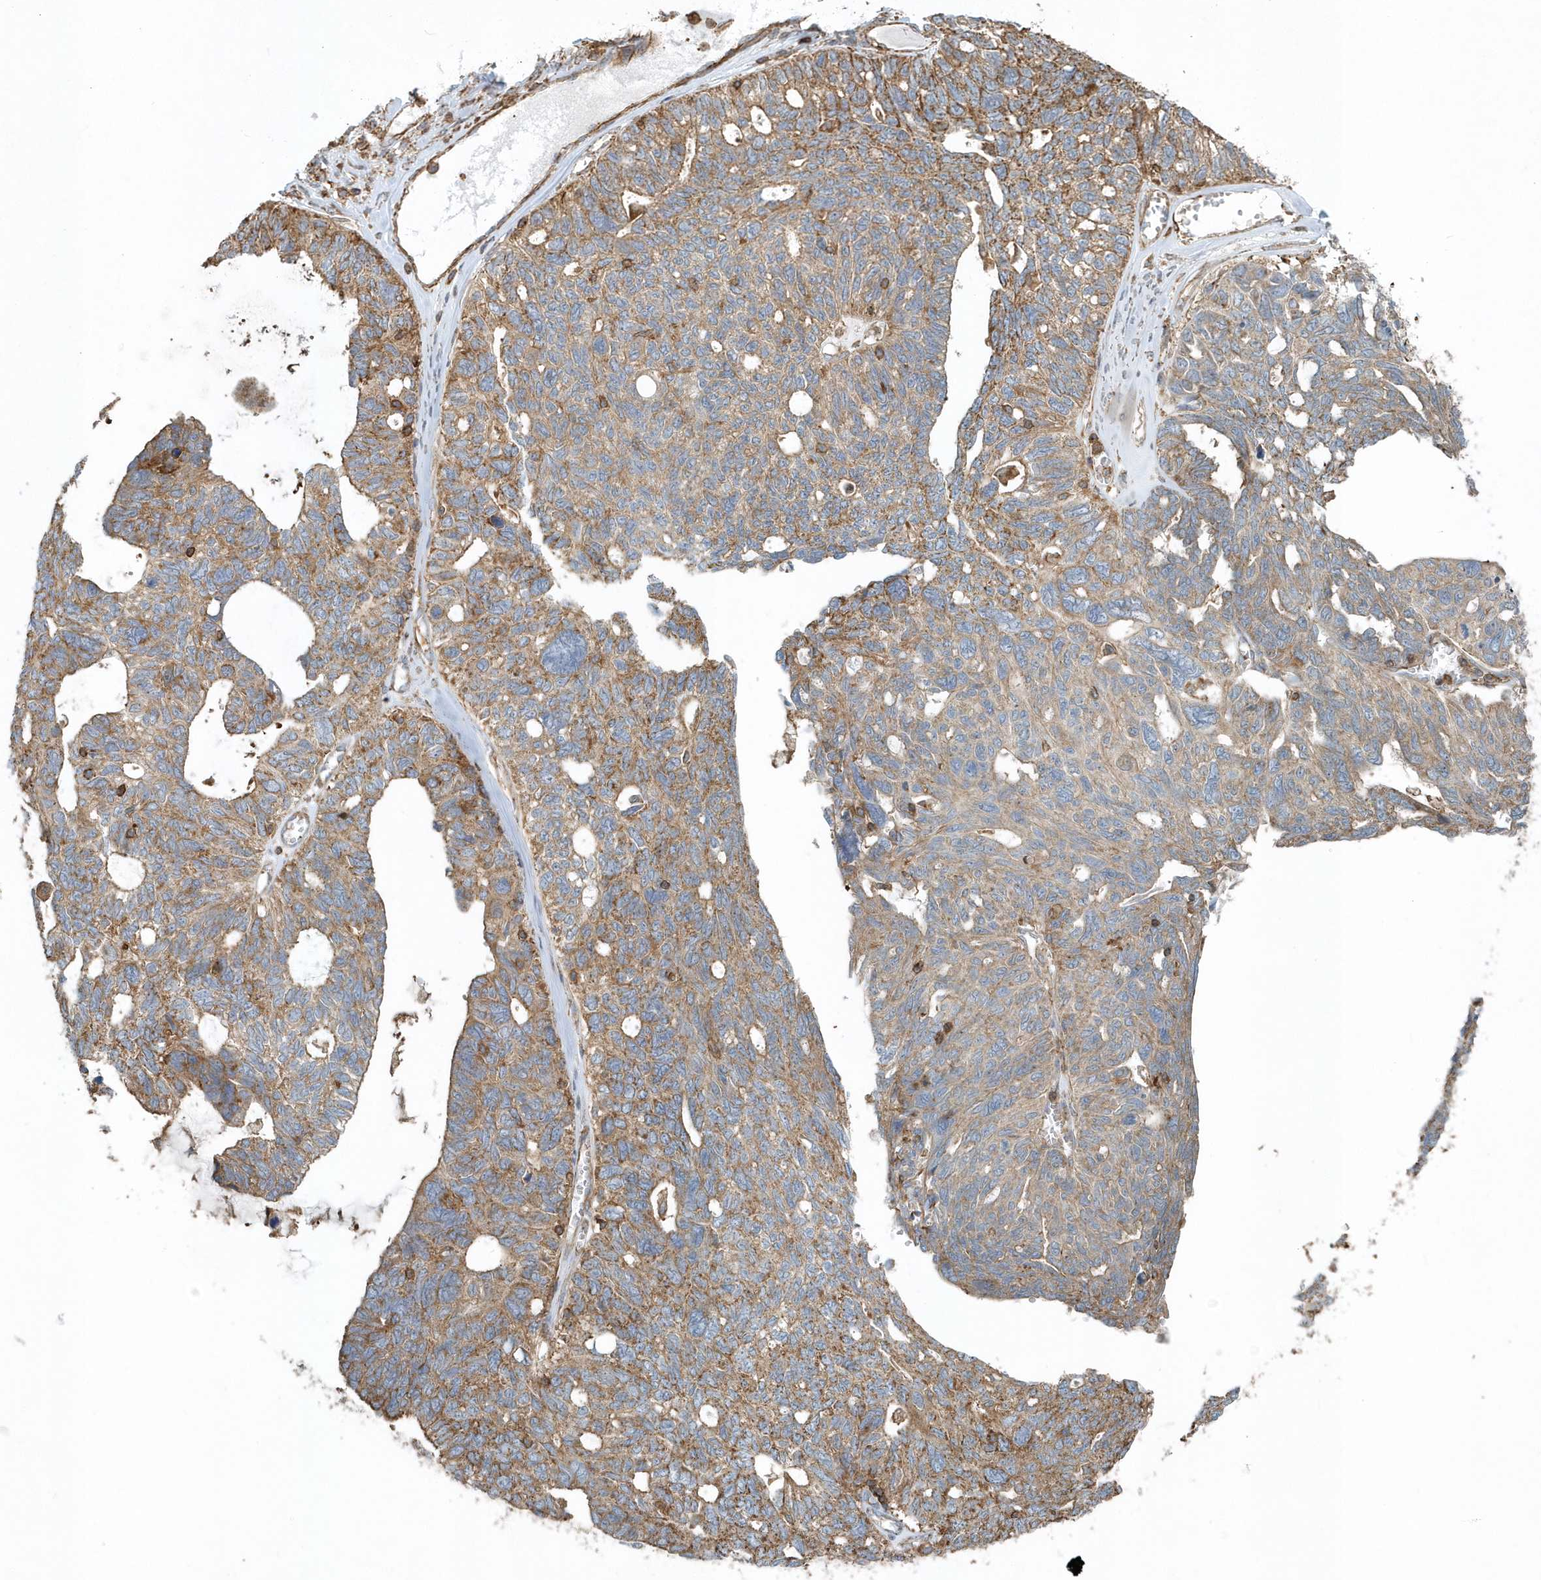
{"staining": {"intensity": "moderate", "quantity": "25%-75%", "location": "cytoplasmic/membranous"}, "tissue": "ovarian cancer", "cell_type": "Tumor cells", "image_type": "cancer", "snomed": [{"axis": "morphology", "description": "Cystadenocarcinoma, serous, NOS"}, {"axis": "topography", "description": "Ovary"}], "caption": "IHC of ovarian cancer reveals medium levels of moderate cytoplasmic/membranous positivity in about 25%-75% of tumor cells.", "gene": "MMUT", "patient": {"sex": "female", "age": 79}}